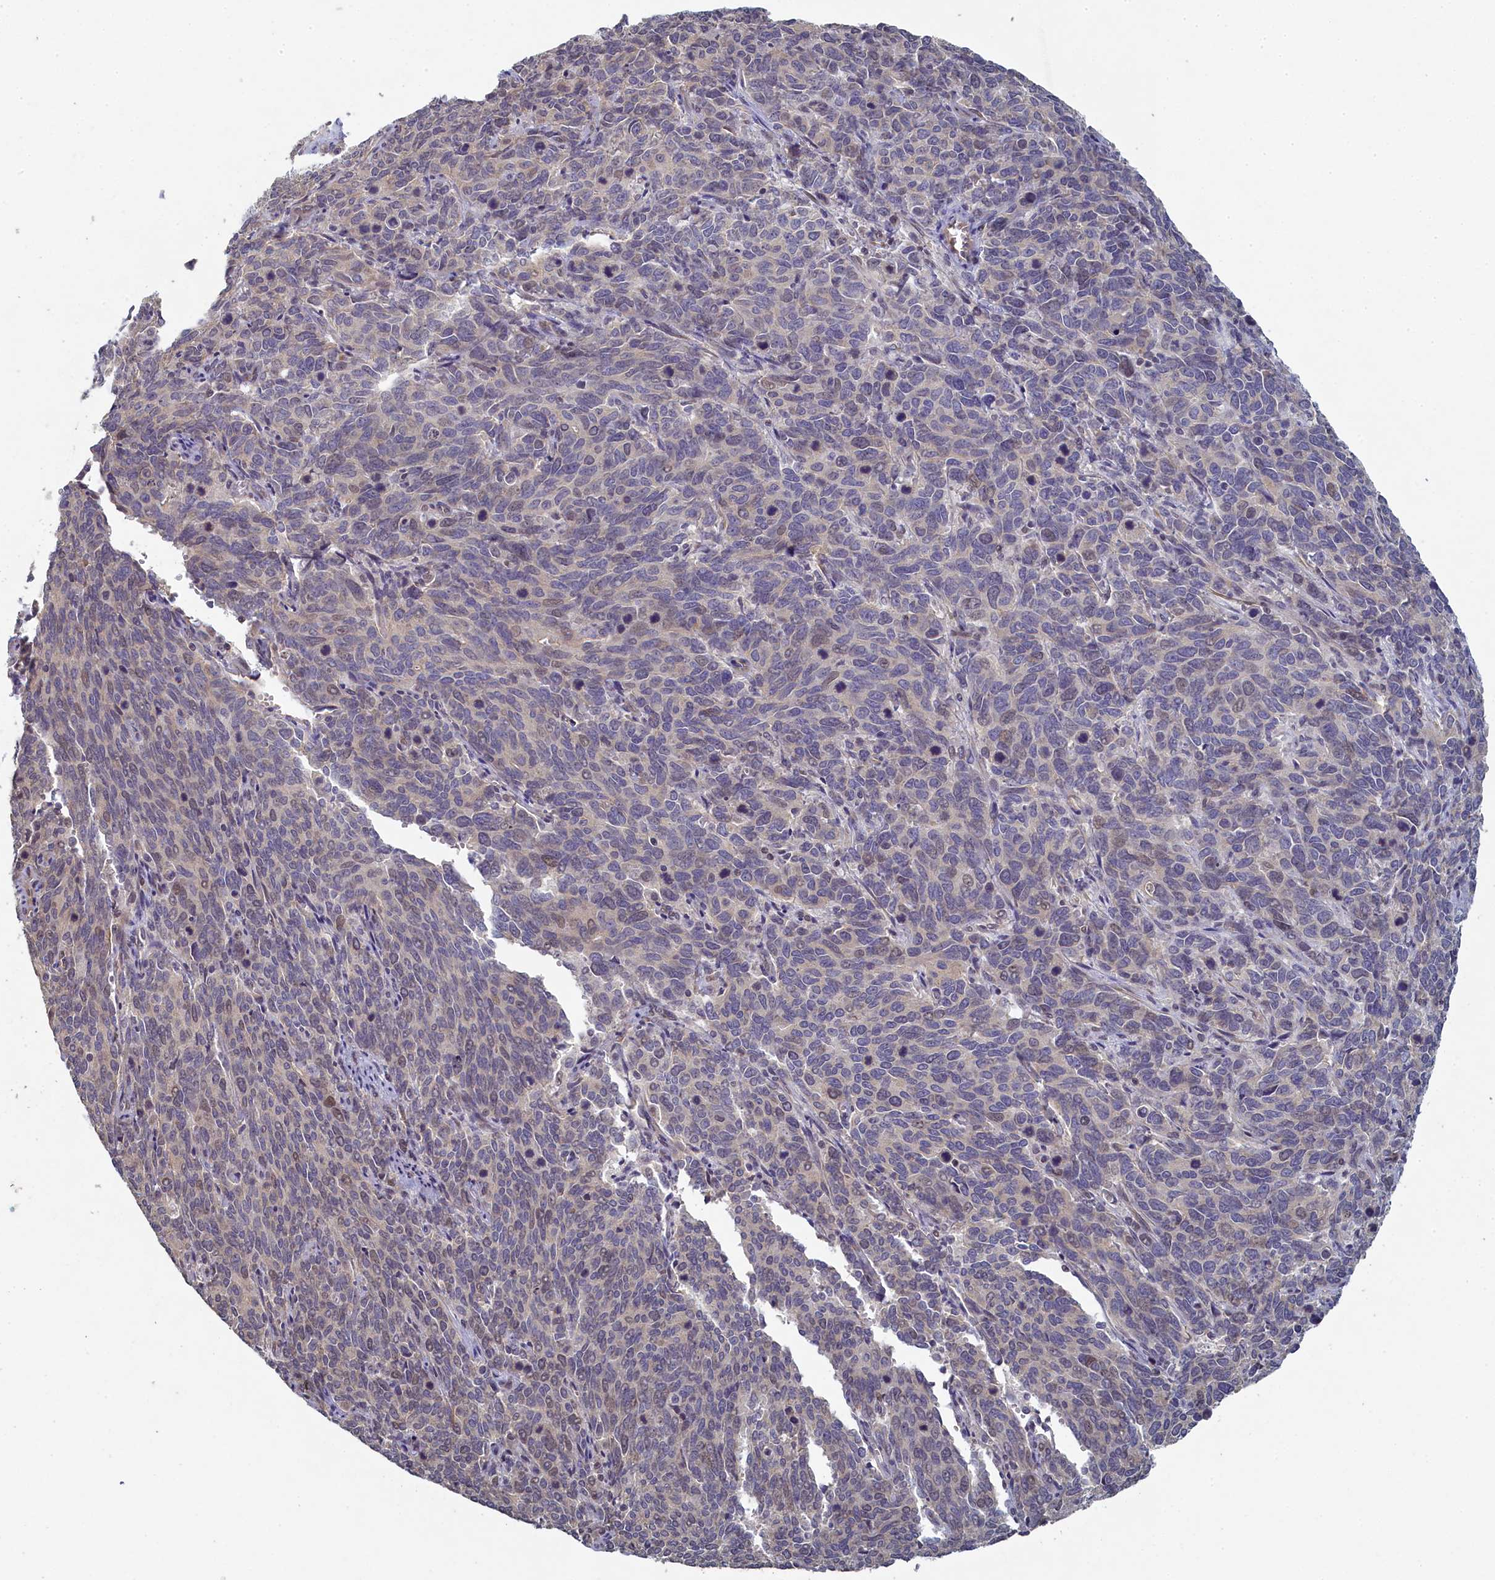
{"staining": {"intensity": "weak", "quantity": "<25%", "location": "nuclear"}, "tissue": "cervical cancer", "cell_type": "Tumor cells", "image_type": "cancer", "snomed": [{"axis": "morphology", "description": "Squamous cell carcinoma, NOS"}, {"axis": "topography", "description": "Cervix"}], "caption": "Tumor cells are negative for protein expression in human cervical squamous cell carcinoma. Nuclei are stained in blue.", "gene": "DIXDC1", "patient": {"sex": "female", "age": 60}}